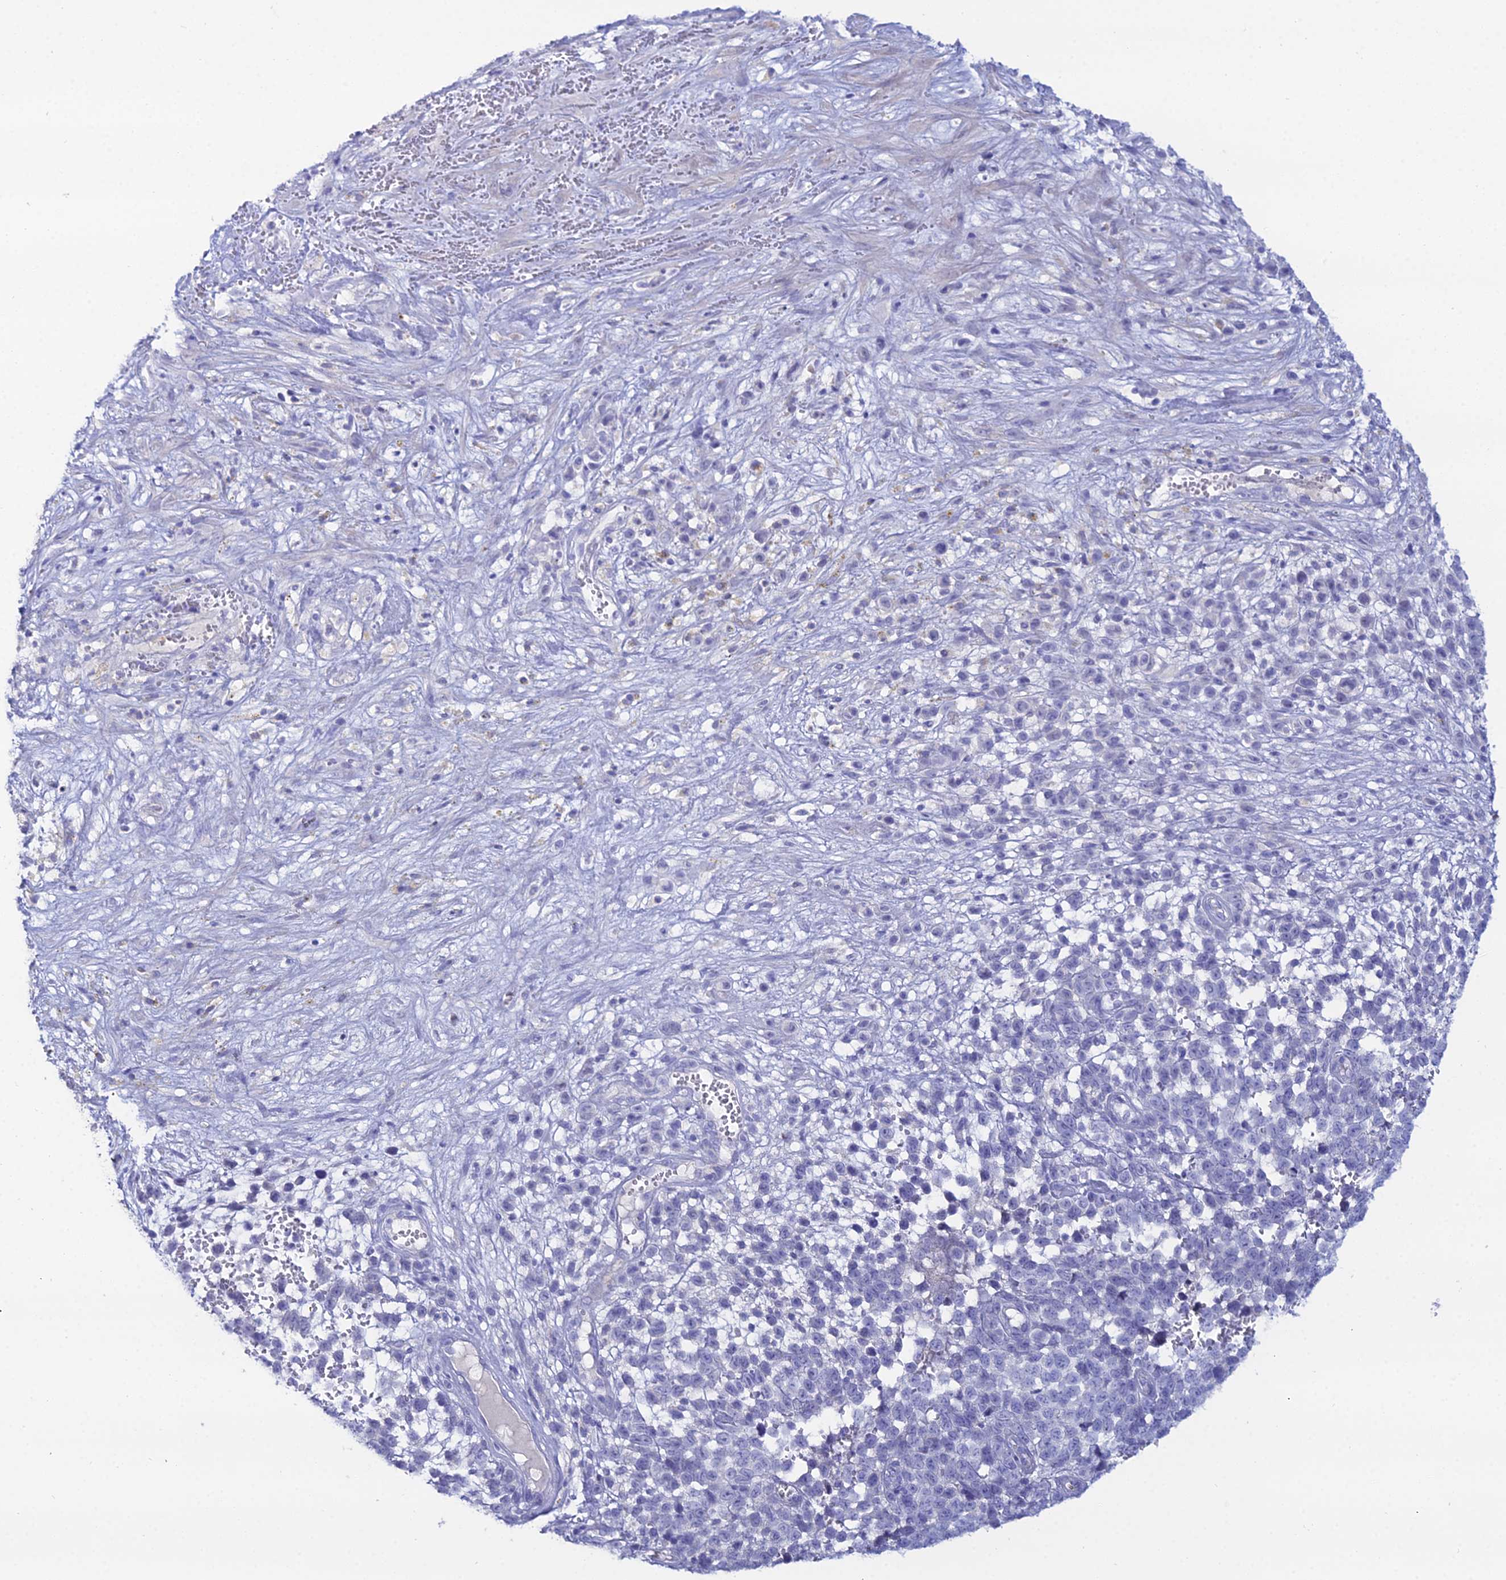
{"staining": {"intensity": "negative", "quantity": "none", "location": "none"}, "tissue": "melanoma", "cell_type": "Tumor cells", "image_type": "cancer", "snomed": [{"axis": "morphology", "description": "Malignant melanoma, NOS"}, {"axis": "topography", "description": "Nose, NOS"}], "caption": "This is an IHC micrograph of melanoma. There is no expression in tumor cells.", "gene": "DHX34", "patient": {"sex": "female", "age": 48}}